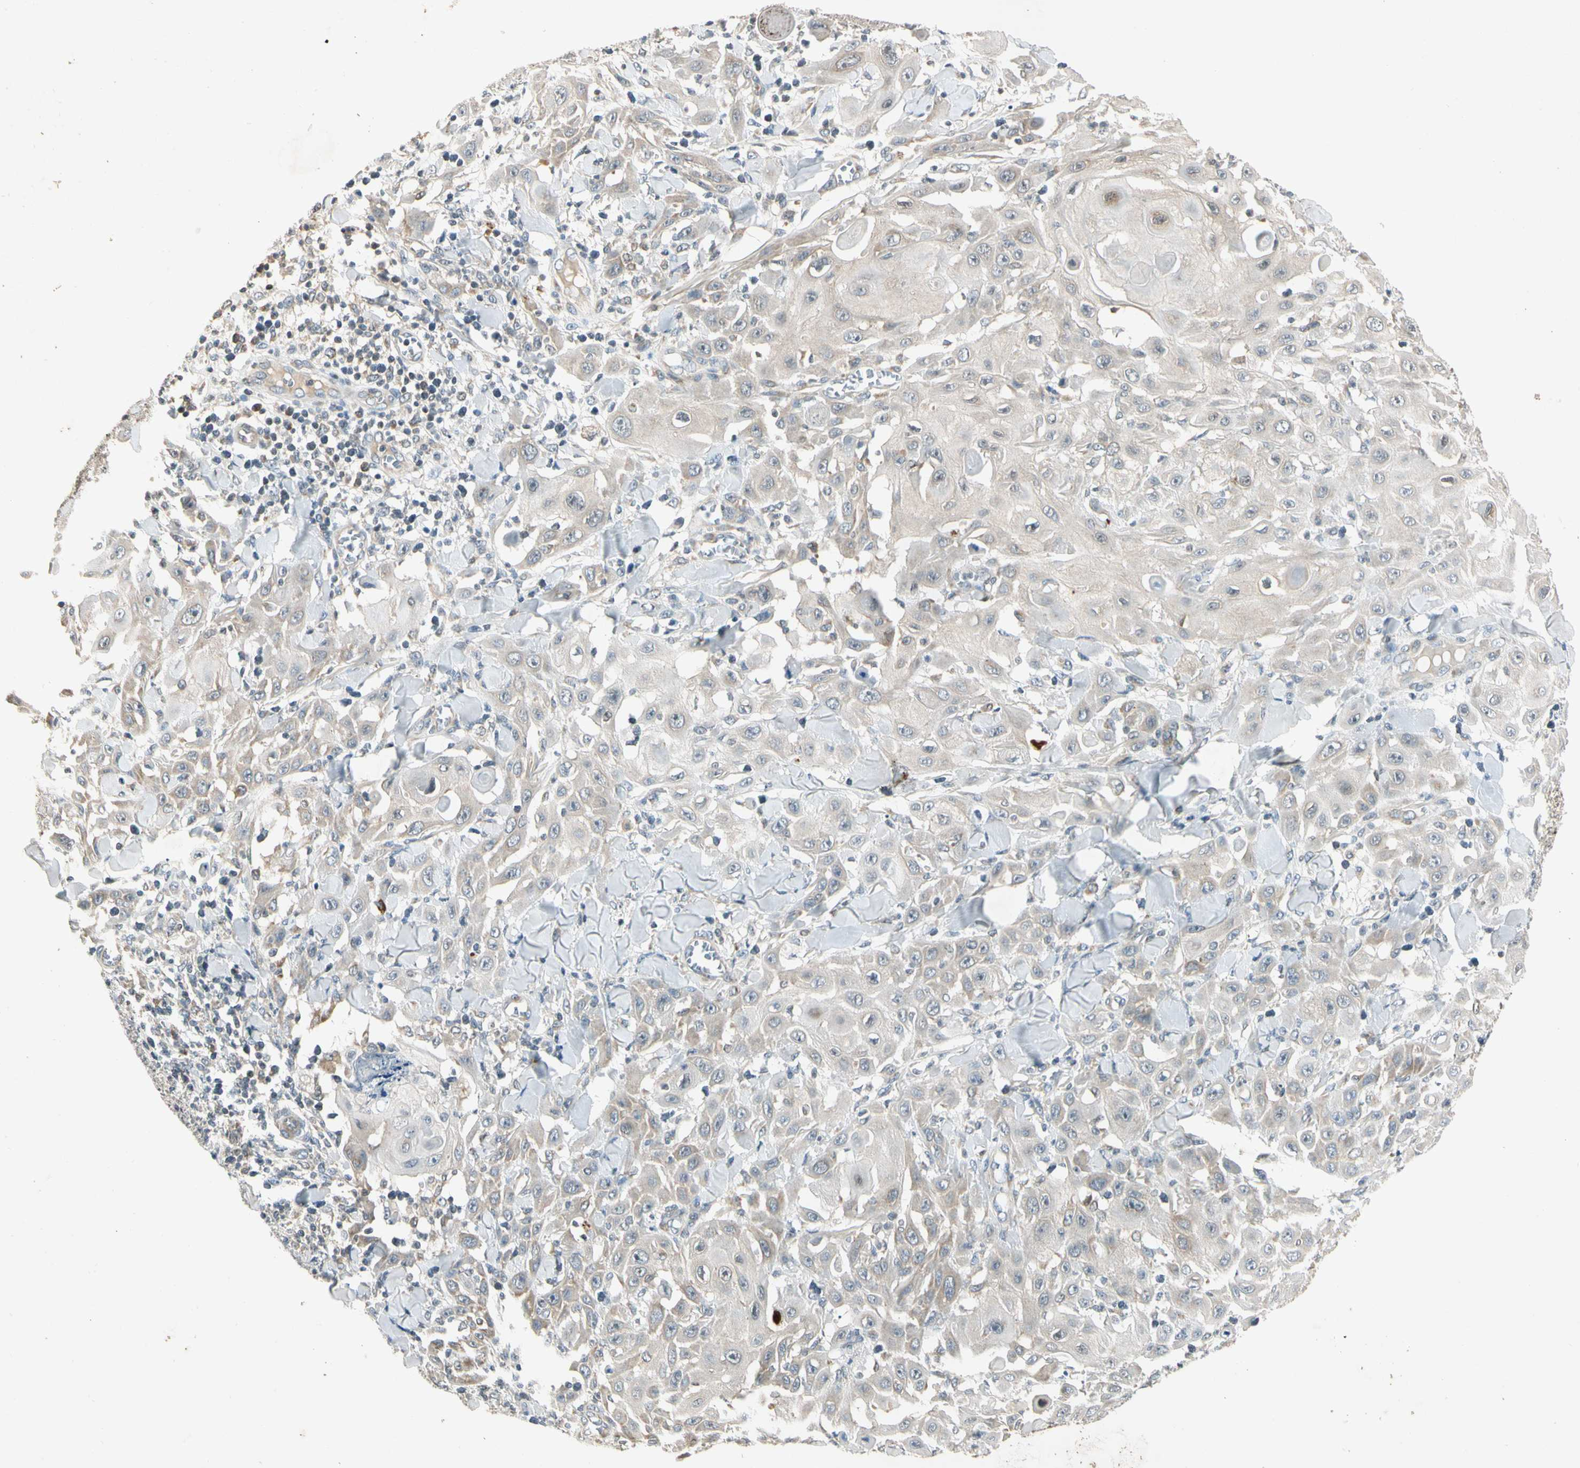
{"staining": {"intensity": "weak", "quantity": "<25%", "location": "cytoplasmic/membranous"}, "tissue": "skin cancer", "cell_type": "Tumor cells", "image_type": "cancer", "snomed": [{"axis": "morphology", "description": "Squamous cell carcinoma, NOS"}, {"axis": "topography", "description": "Skin"}], "caption": "Human squamous cell carcinoma (skin) stained for a protein using immunohistochemistry demonstrates no staining in tumor cells.", "gene": "RPS6KB2", "patient": {"sex": "male", "age": 24}}